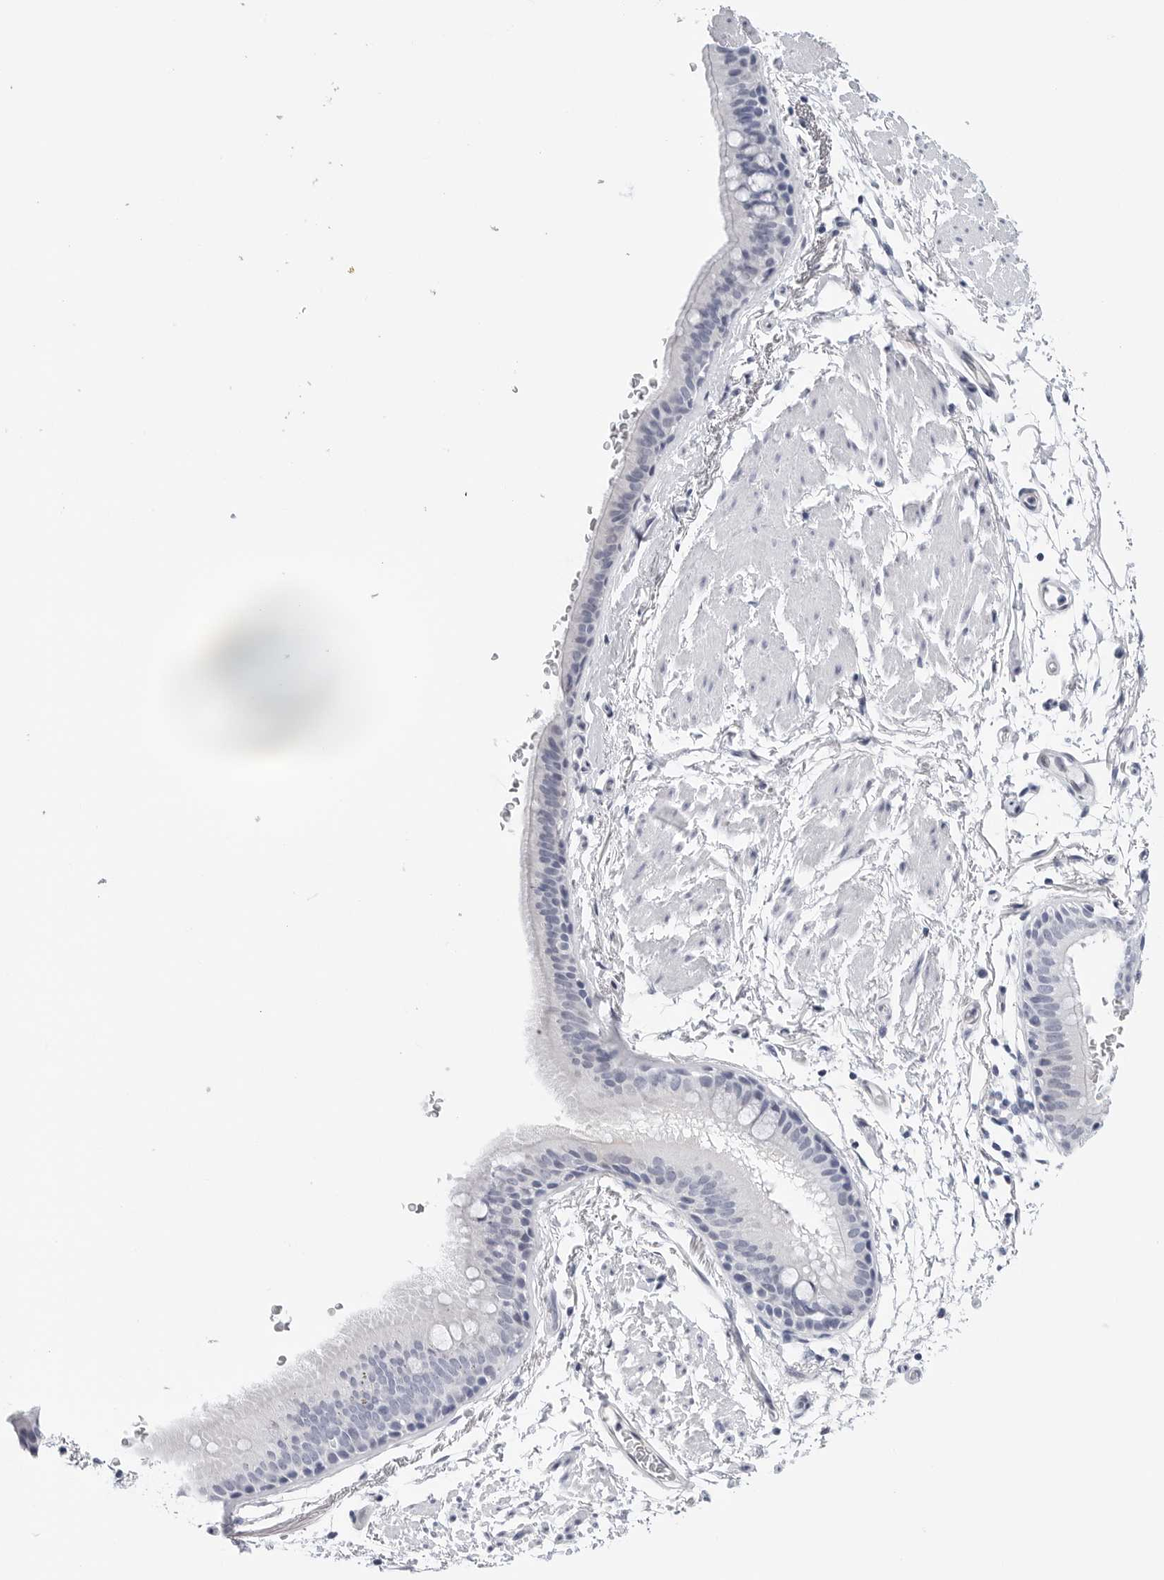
{"staining": {"intensity": "negative", "quantity": "none", "location": "none"}, "tissue": "bronchus", "cell_type": "Respiratory epithelial cells", "image_type": "normal", "snomed": [{"axis": "morphology", "description": "Normal tissue, NOS"}, {"axis": "topography", "description": "Lymph node"}, {"axis": "topography", "description": "Bronchus"}], "caption": "Image shows no significant protein staining in respiratory epithelial cells of normal bronchus. Nuclei are stained in blue.", "gene": "SLC19A1", "patient": {"sex": "female", "age": 70}}